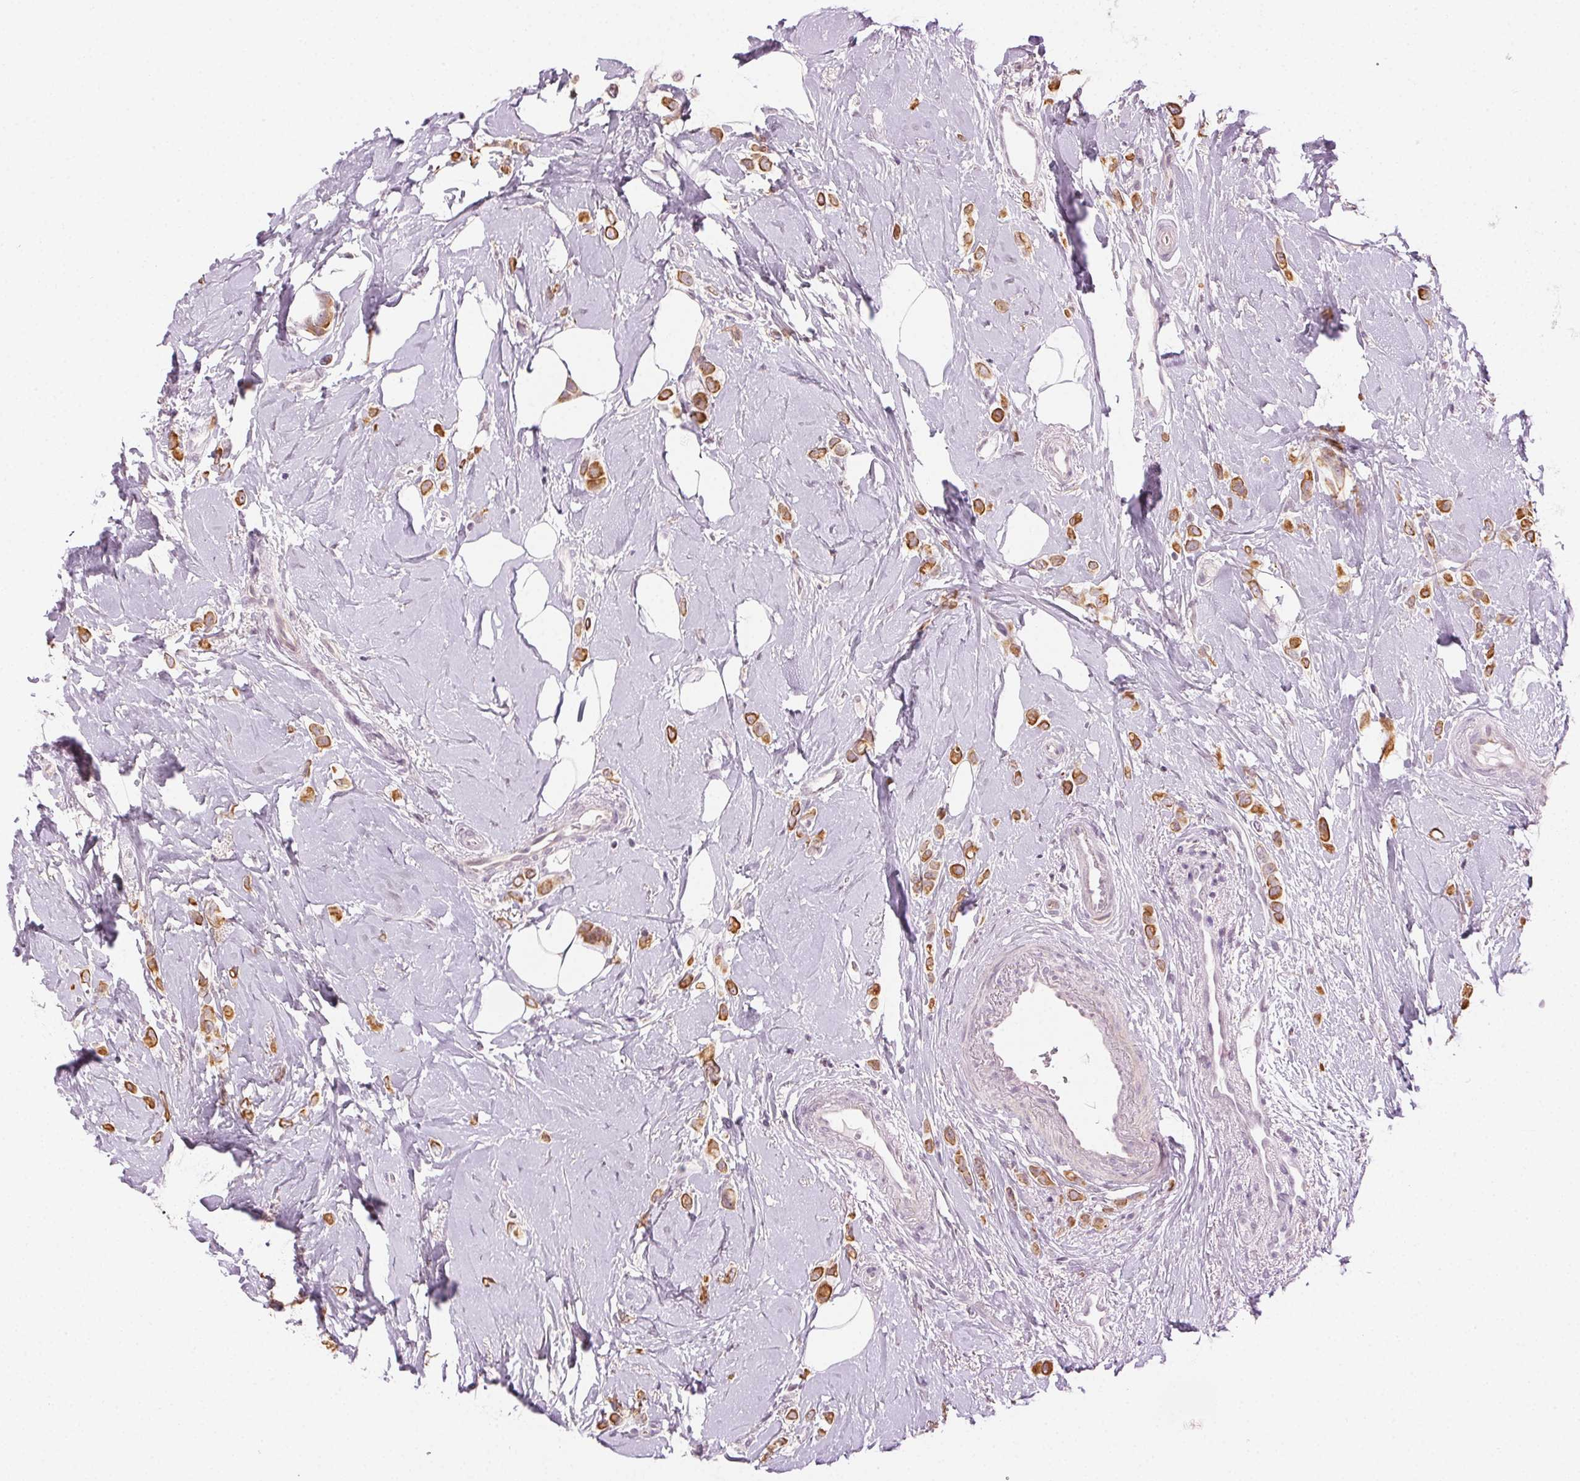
{"staining": {"intensity": "moderate", "quantity": ">75%", "location": "cytoplasmic/membranous"}, "tissue": "breast cancer", "cell_type": "Tumor cells", "image_type": "cancer", "snomed": [{"axis": "morphology", "description": "Lobular carcinoma"}, {"axis": "topography", "description": "Breast"}], "caption": "Tumor cells exhibit medium levels of moderate cytoplasmic/membranous positivity in about >75% of cells in human breast lobular carcinoma. (Stains: DAB (3,3'-diaminobenzidine) in brown, nuclei in blue, Microscopy: brightfield microscopy at high magnification).", "gene": "AIF1L", "patient": {"sex": "female", "age": 66}}